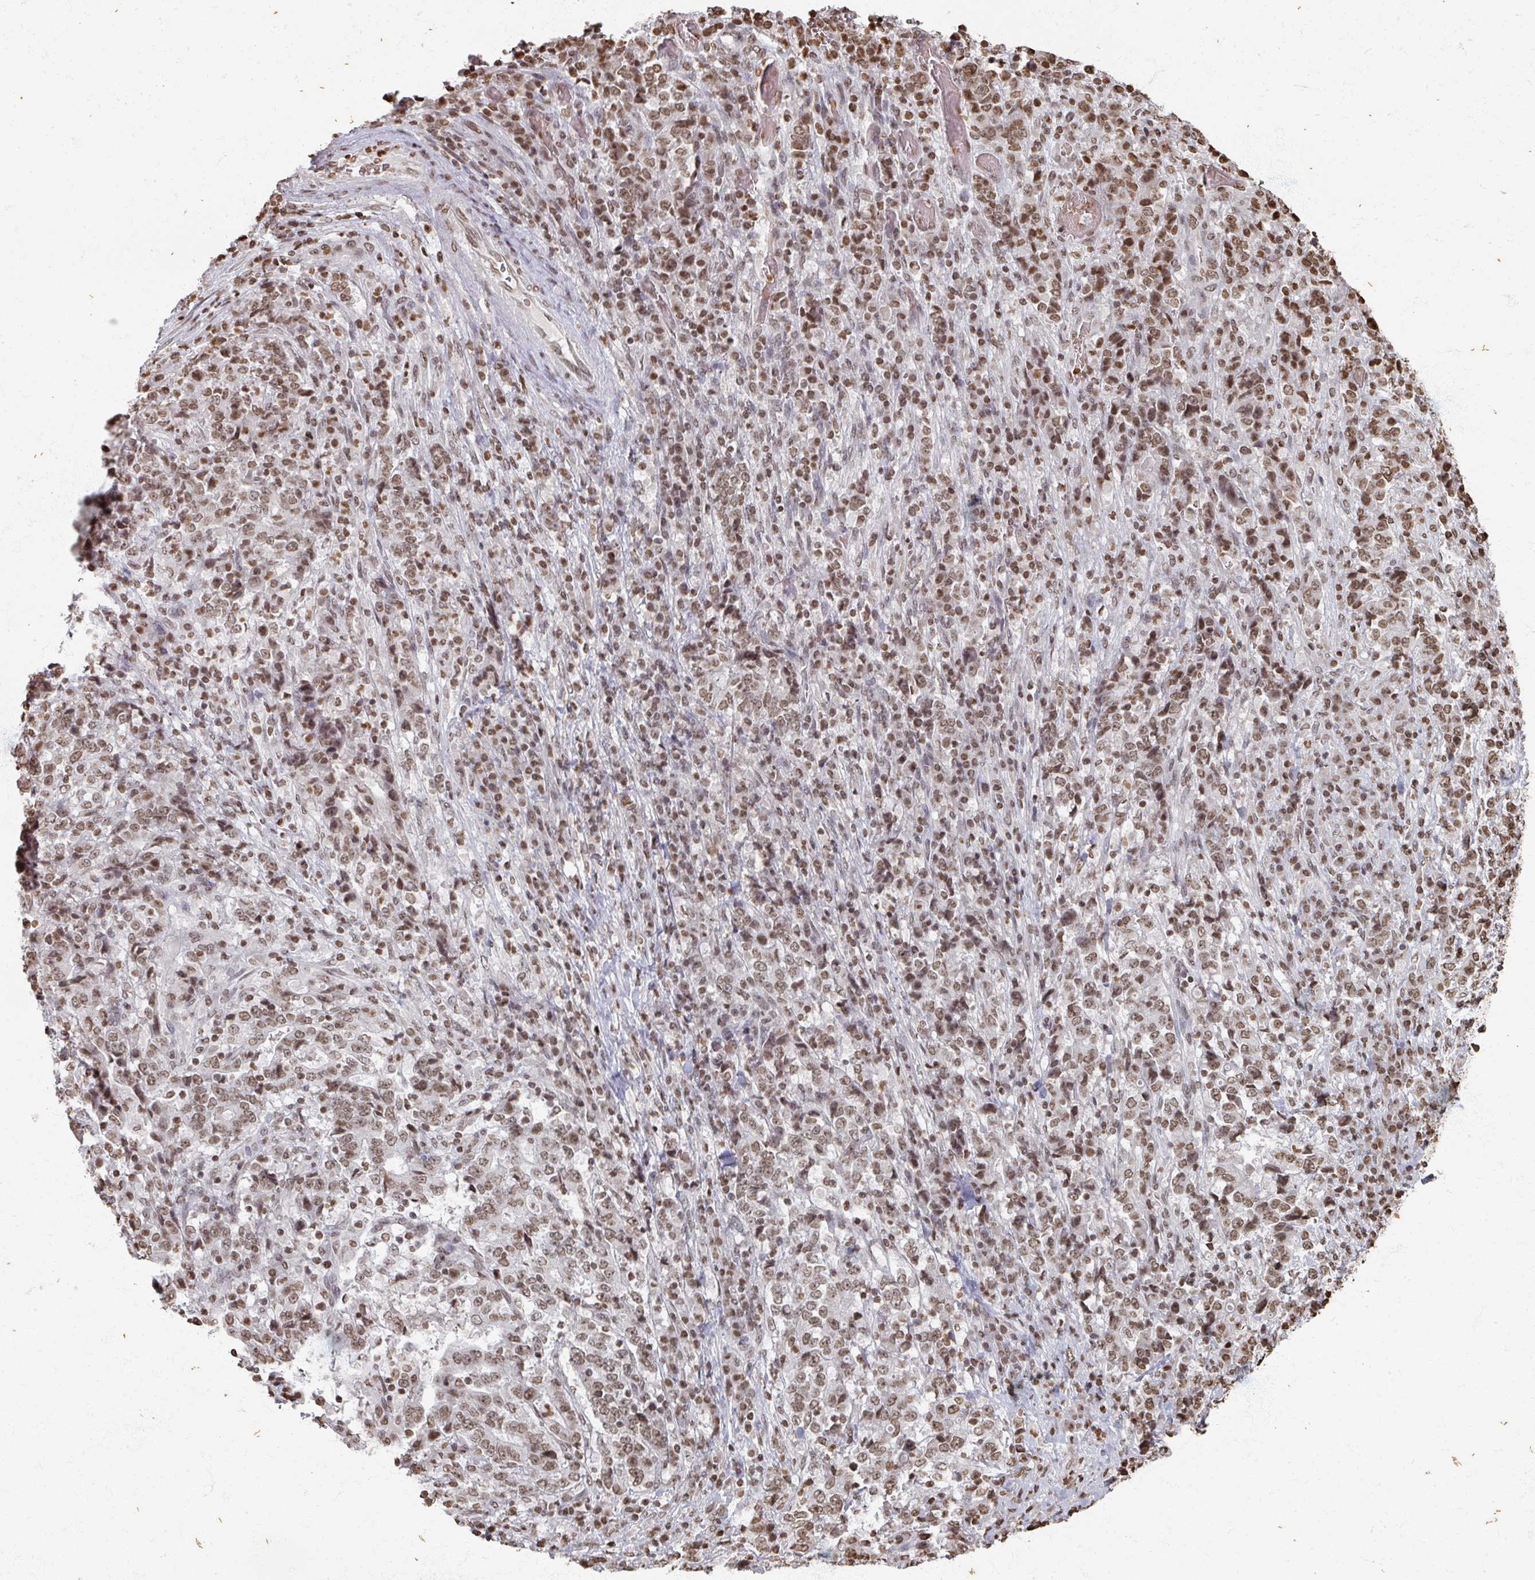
{"staining": {"intensity": "moderate", "quantity": ">75%", "location": "nuclear"}, "tissue": "stomach cancer", "cell_type": "Tumor cells", "image_type": "cancer", "snomed": [{"axis": "morphology", "description": "Normal tissue, NOS"}, {"axis": "morphology", "description": "Adenocarcinoma, NOS"}, {"axis": "topography", "description": "Stomach, upper"}, {"axis": "topography", "description": "Stomach"}], "caption": "There is medium levels of moderate nuclear expression in tumor cells of stomach adenocarcinoma, as demonstrated by immunohistochemical staining (brown color).", "gene": "DCUN1D5", "patient": {"sex": "male", "age": 59}}